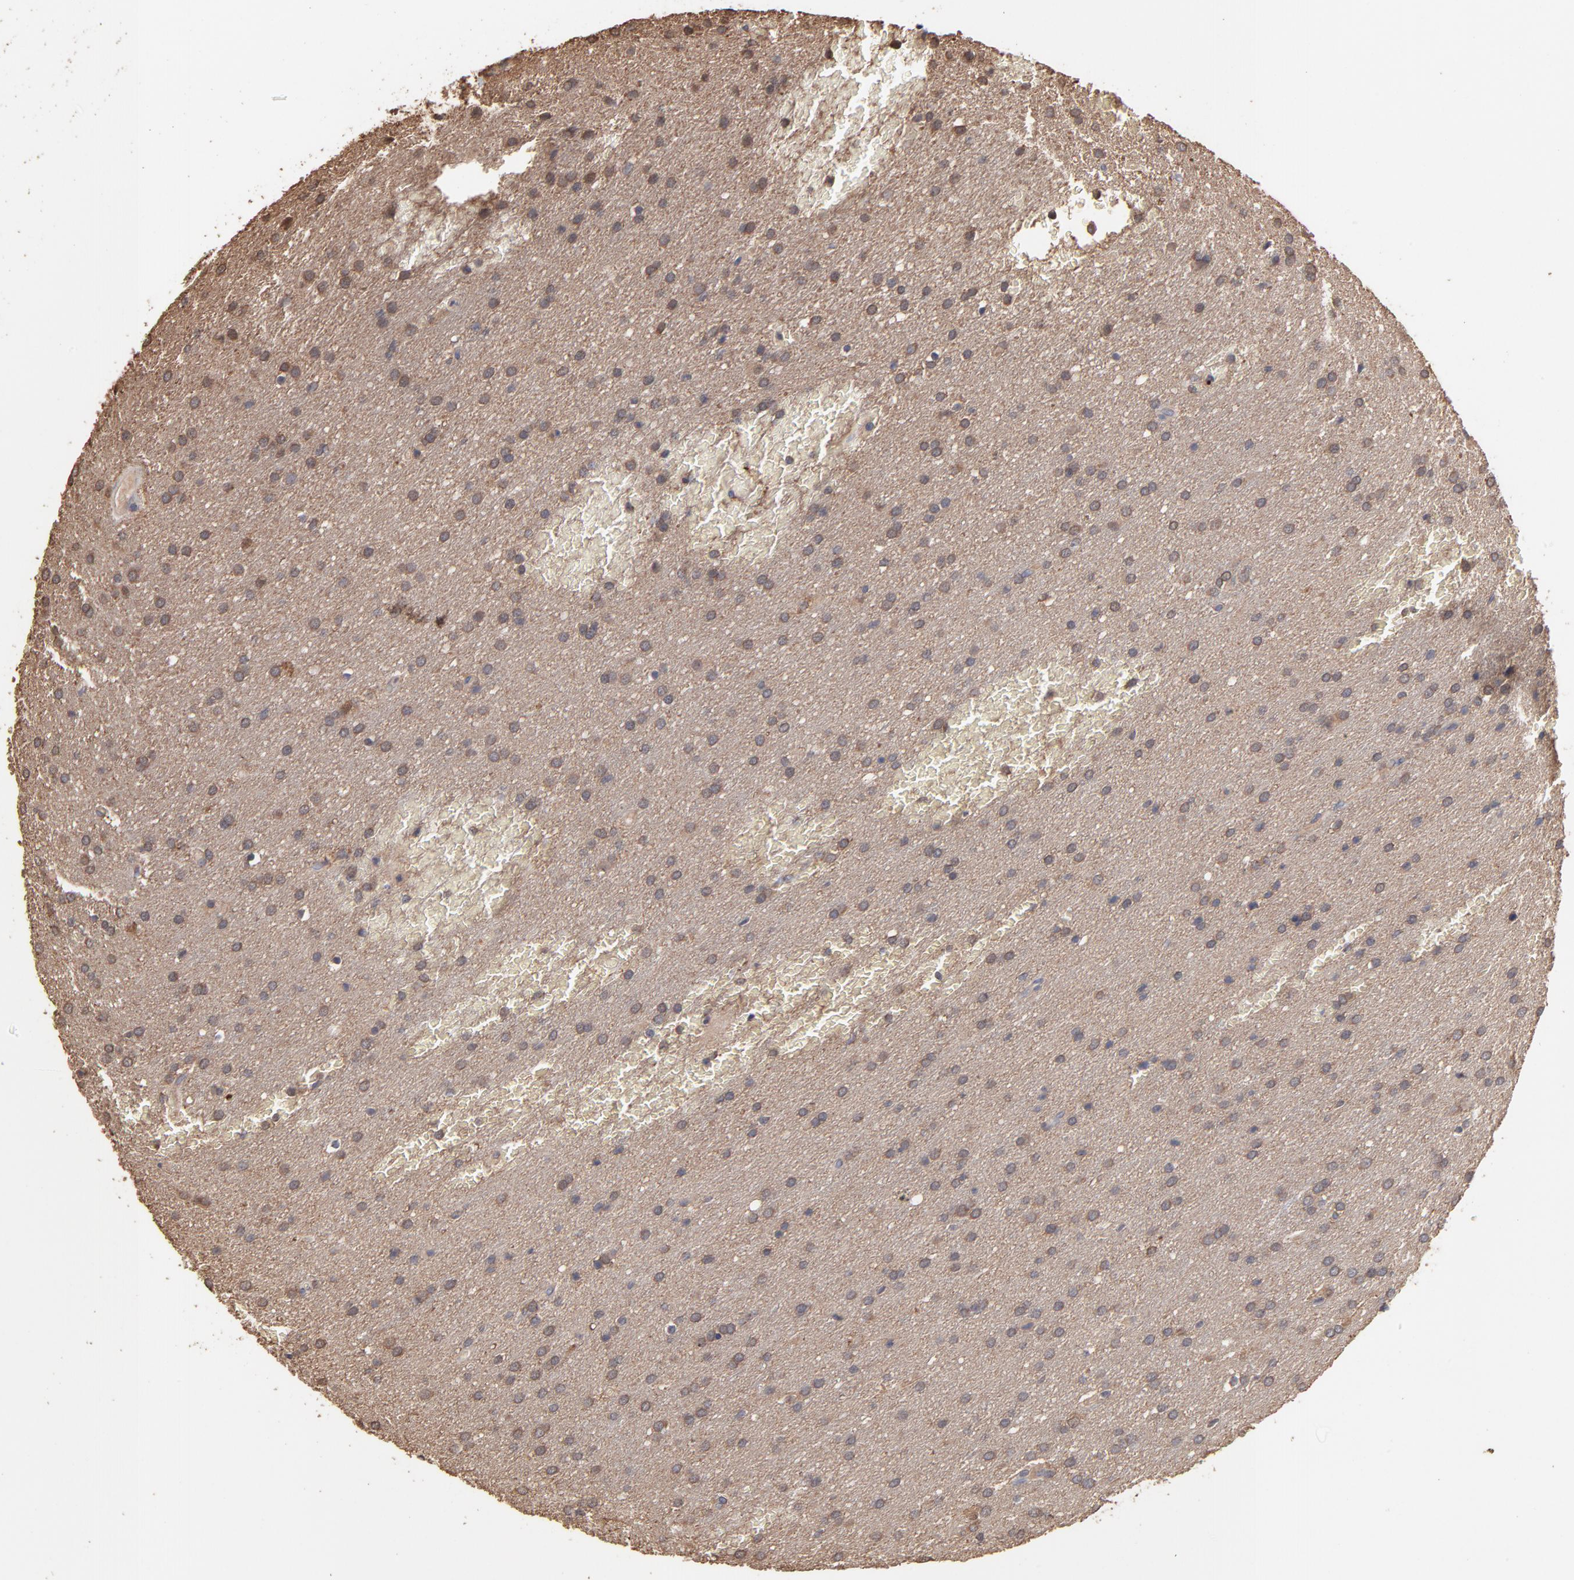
{"staining": {"intensity": "moderate", "quantity": ">75%", "location": "cytoplasmic/membranous"}, "tissue": "glioma", "cell_type": "Tumor cells", "image_type": "cancer", "snomed": [{"axis": "morphology", "description": "Glioma, malignant, Low grade"}, {"axis": "topography", "description": "Brain"}], "caption": "The photomicrograph exhibits staining of glioma, revealing moderate cytoplasmic/membranous protein positivity (brown color) within tumor cells.", "gene": "TANGO2", "patient": {"sex": "female", "age": 32}}